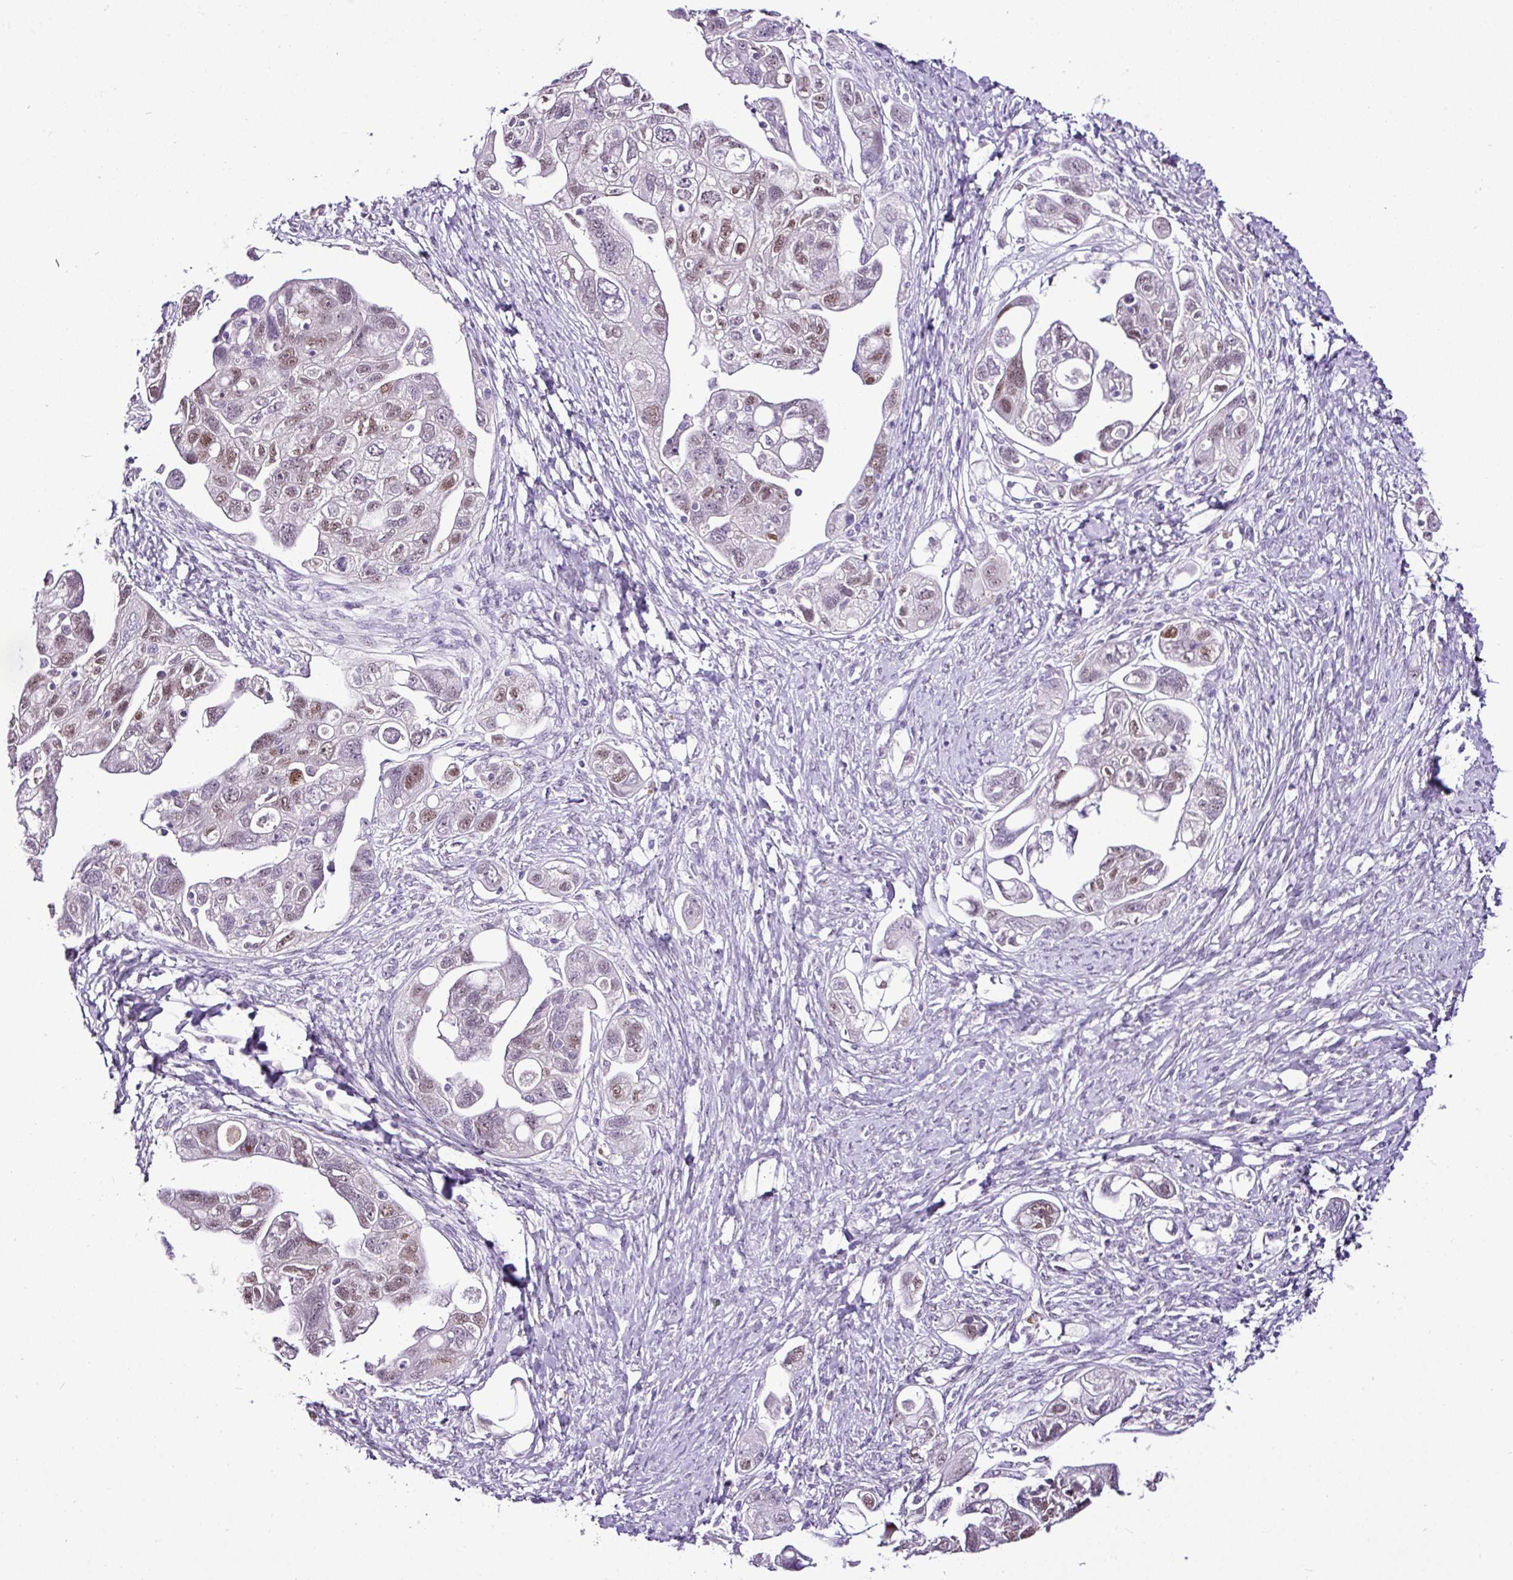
{"staining": {"intensity": "moderate", "quantity": "25%-75%", "location": "nuclear"}, "tissue": "ovarian cancer", "cell_type": "Tumor cells", "image_type": "cancer", "snomed": [{"axis": "morphology", "description": "Carcinoma, NOS"}, {"axis": "morphology", "description": "Cystadenocarcinoma, serous, NOS"}, {"axis": "topography", "description": "Ovary"}], "caption": "Immunohistochemistry staining of ovarian carcinoma, which shows medium levels of moderate nuclear expression in approximately 25%-75% of tumor cells indicating moderate nuclear protein staining. The staining was performed using DAB (brown) for protein detection and nuclei were counterstained in hematoxylin (blue).", "gene": "ESR1", "patient": {"sex": "female", "age": 69}}